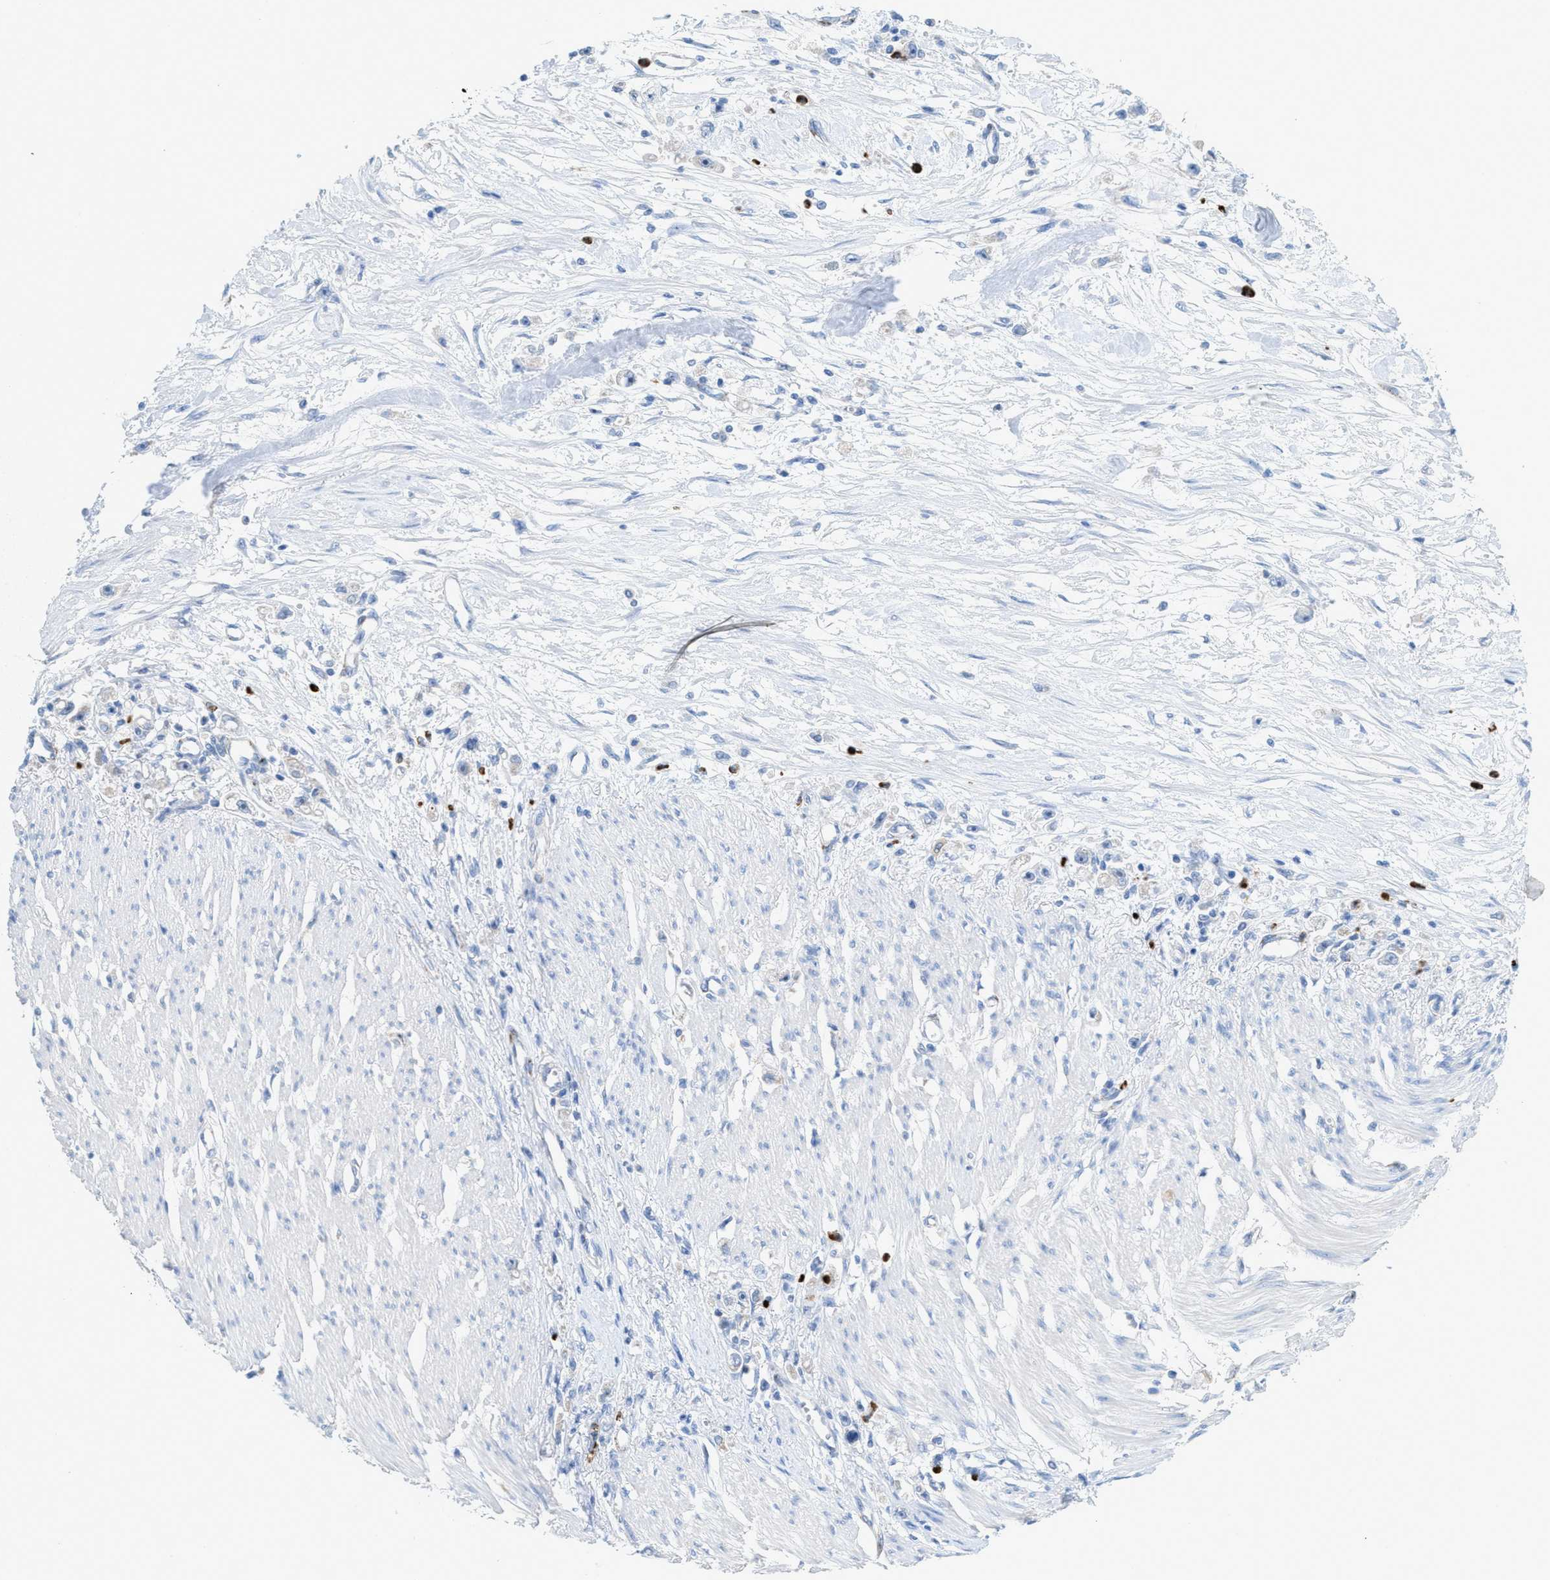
{"staining": {"intensity": "negative", "quantity": "none", "location": "none"}, "tissue": "stomach cancer", "cell_type": "Tumor cells", "image_type": "cancer", "snomed": [{"axis": "morphology", "description": "Adenocarcinoma, NOS"}, {"axis": "topography", "description": "Stomach"}], "caption": "The histopathology image demonstrates no staining of tumor cells in adenocarcinoma (stomach).", "gene": "CMTM1", "patient": {"sex": "female", "age": 59}}